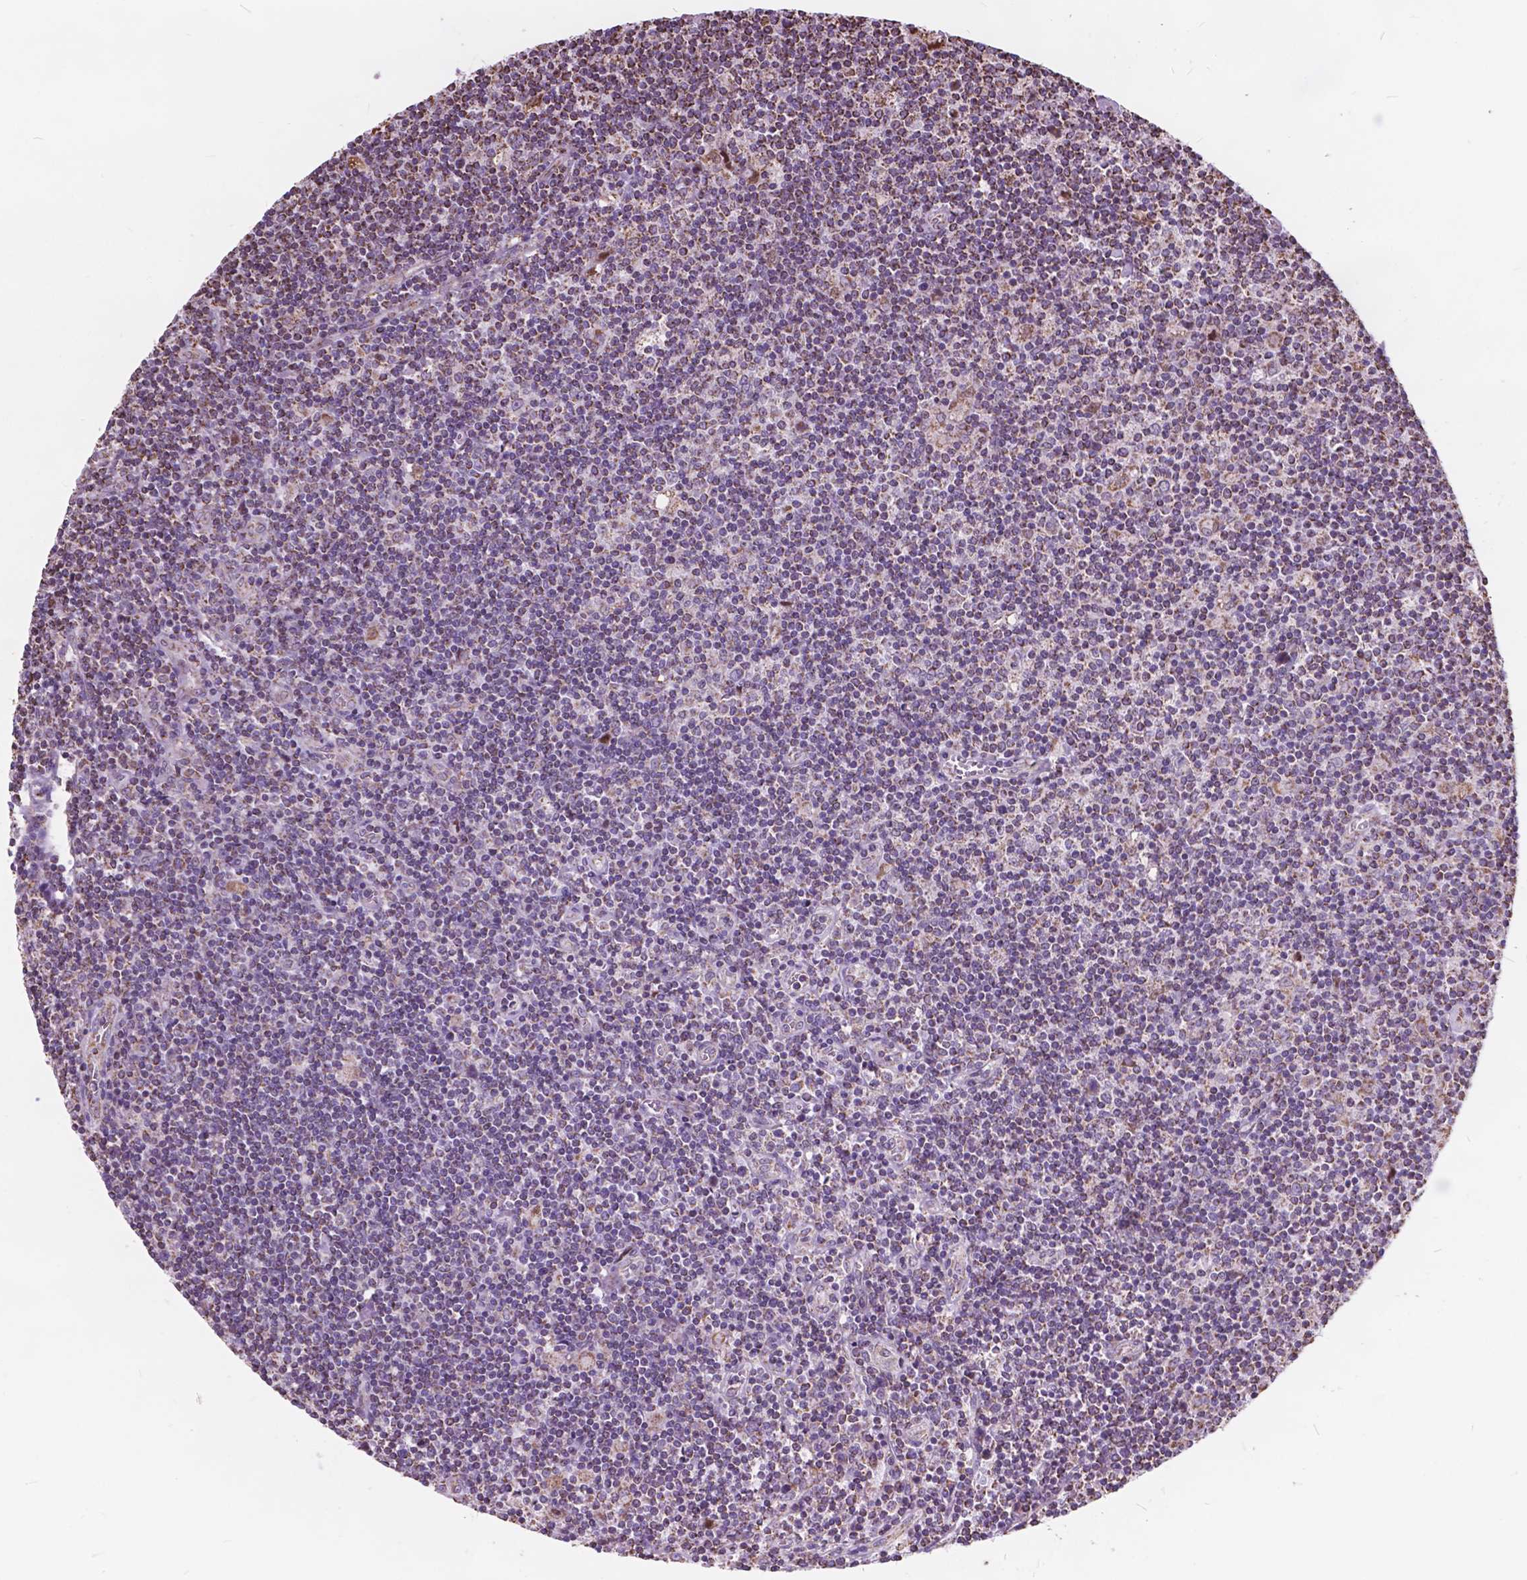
{"staining": {"intensity": "weak", "quantity": "25%-75%", "location": "cytoplasmic/membranous"}, "tissue": "lymphoma", "cell_type": "Tumor cells", "image_type": "cancer", "snomed": [{"axis": "morphology", "description": "Hodgkin's disease, NOS"}, {"axis": "topography", "description": "Lymph node"}], "caption": "The image shows a brown stain indicating the presence of a protein in the cytoplasmic/membranous of tumor cells in Hodgkin's disease.", "gene": "SCOC", "patient": {"sex": "male", "age": 40}}